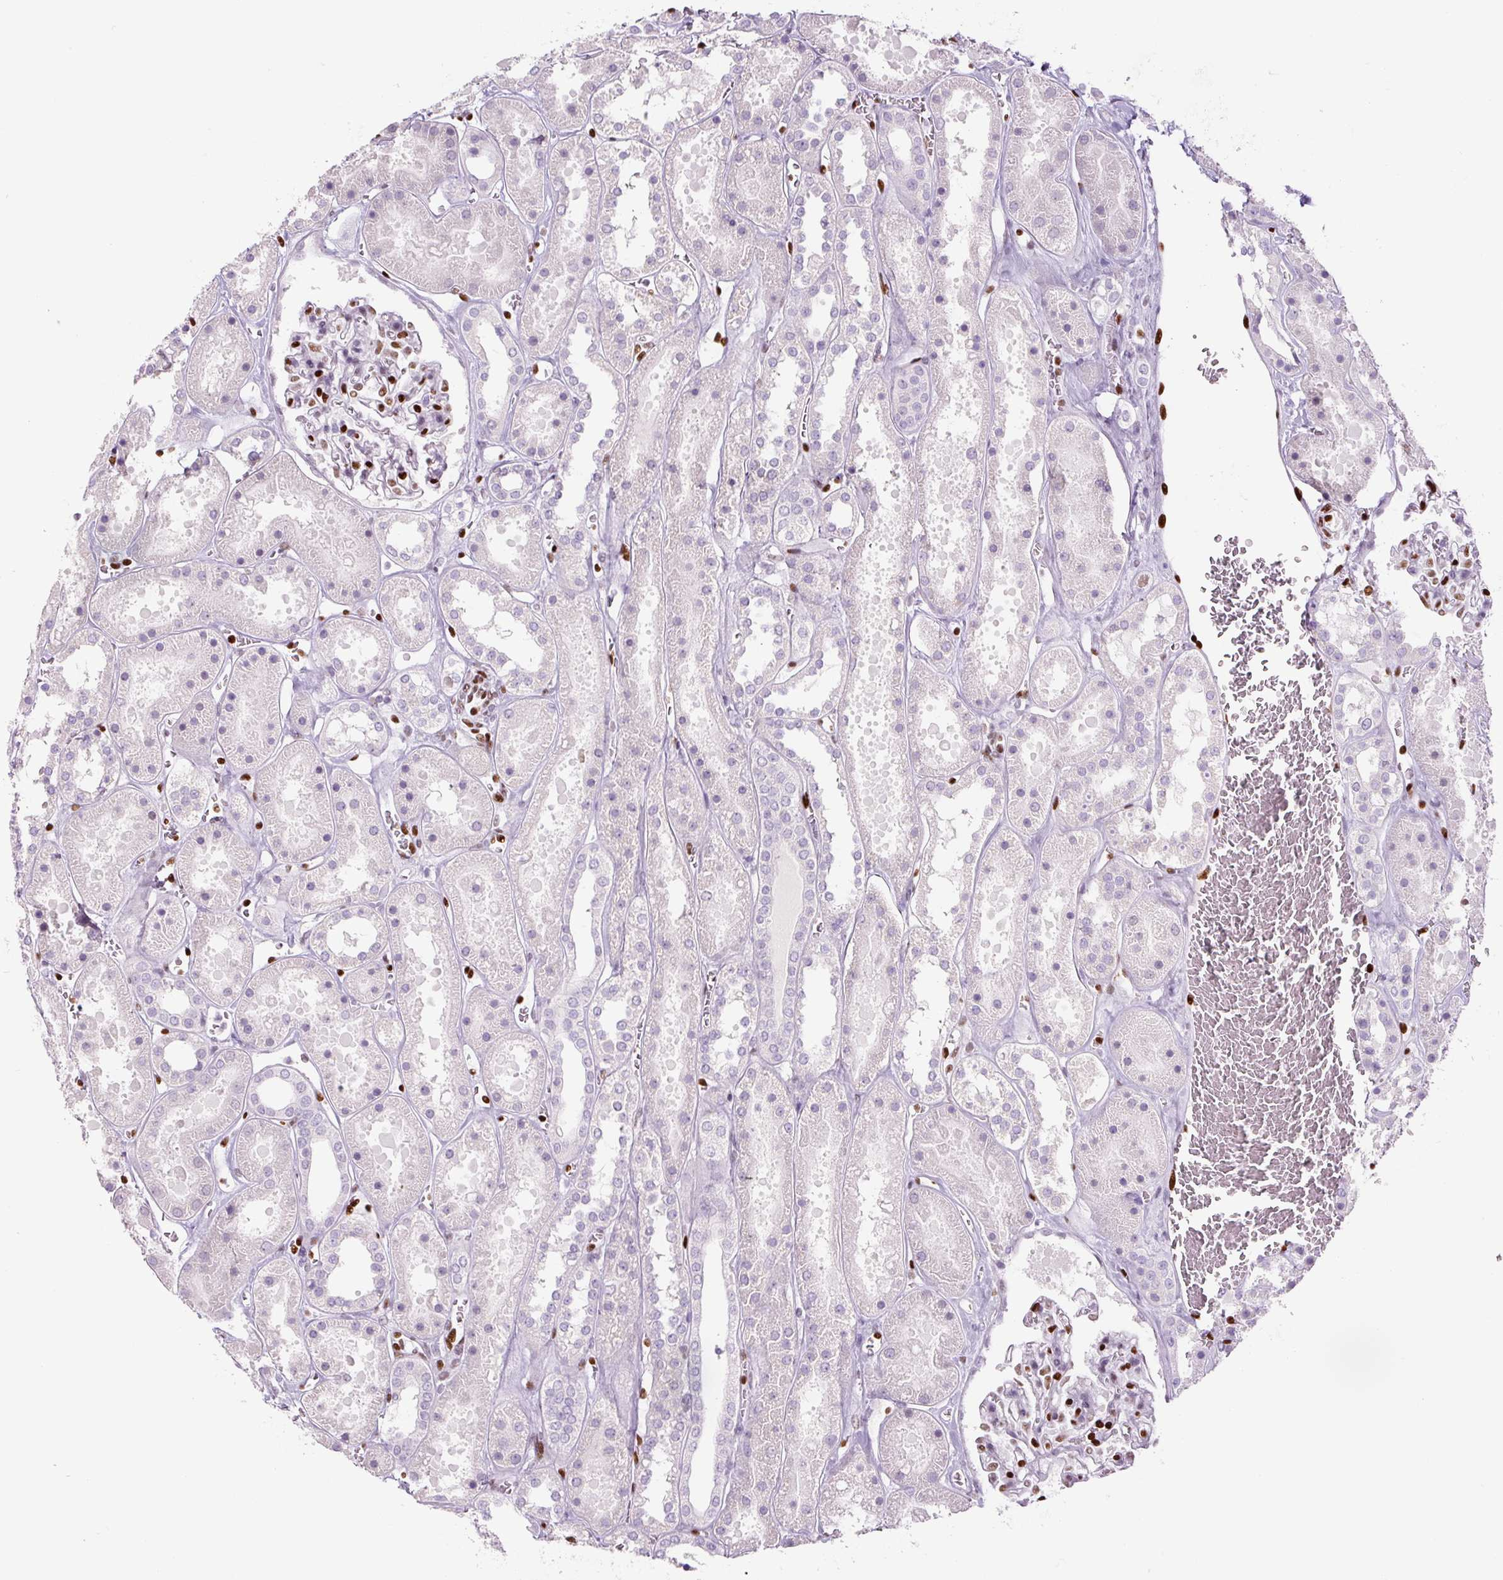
{"staining": {"intensity": "strong", "quantity": "25%-75%", "location": "nuclear"}, "tissue": "kidney", "cell_type": "Cells in glomeruli", "image_type": "normal", "snomed": [{"axis": "morphology", "description": "Normal tissue, NOS"}, {"axis": "topography", "description": "Kidney"}], "caption": "Normal kidney displays strong nuclear positivity in approximately 25%-75% of cells in glomeruli, visualized by immunohistochemistry. The protein of interest is shown in brown color, while the nuclei are stained blue.", "gene": "ZEB1", "patient": {"sex": "female", "age": 41}}